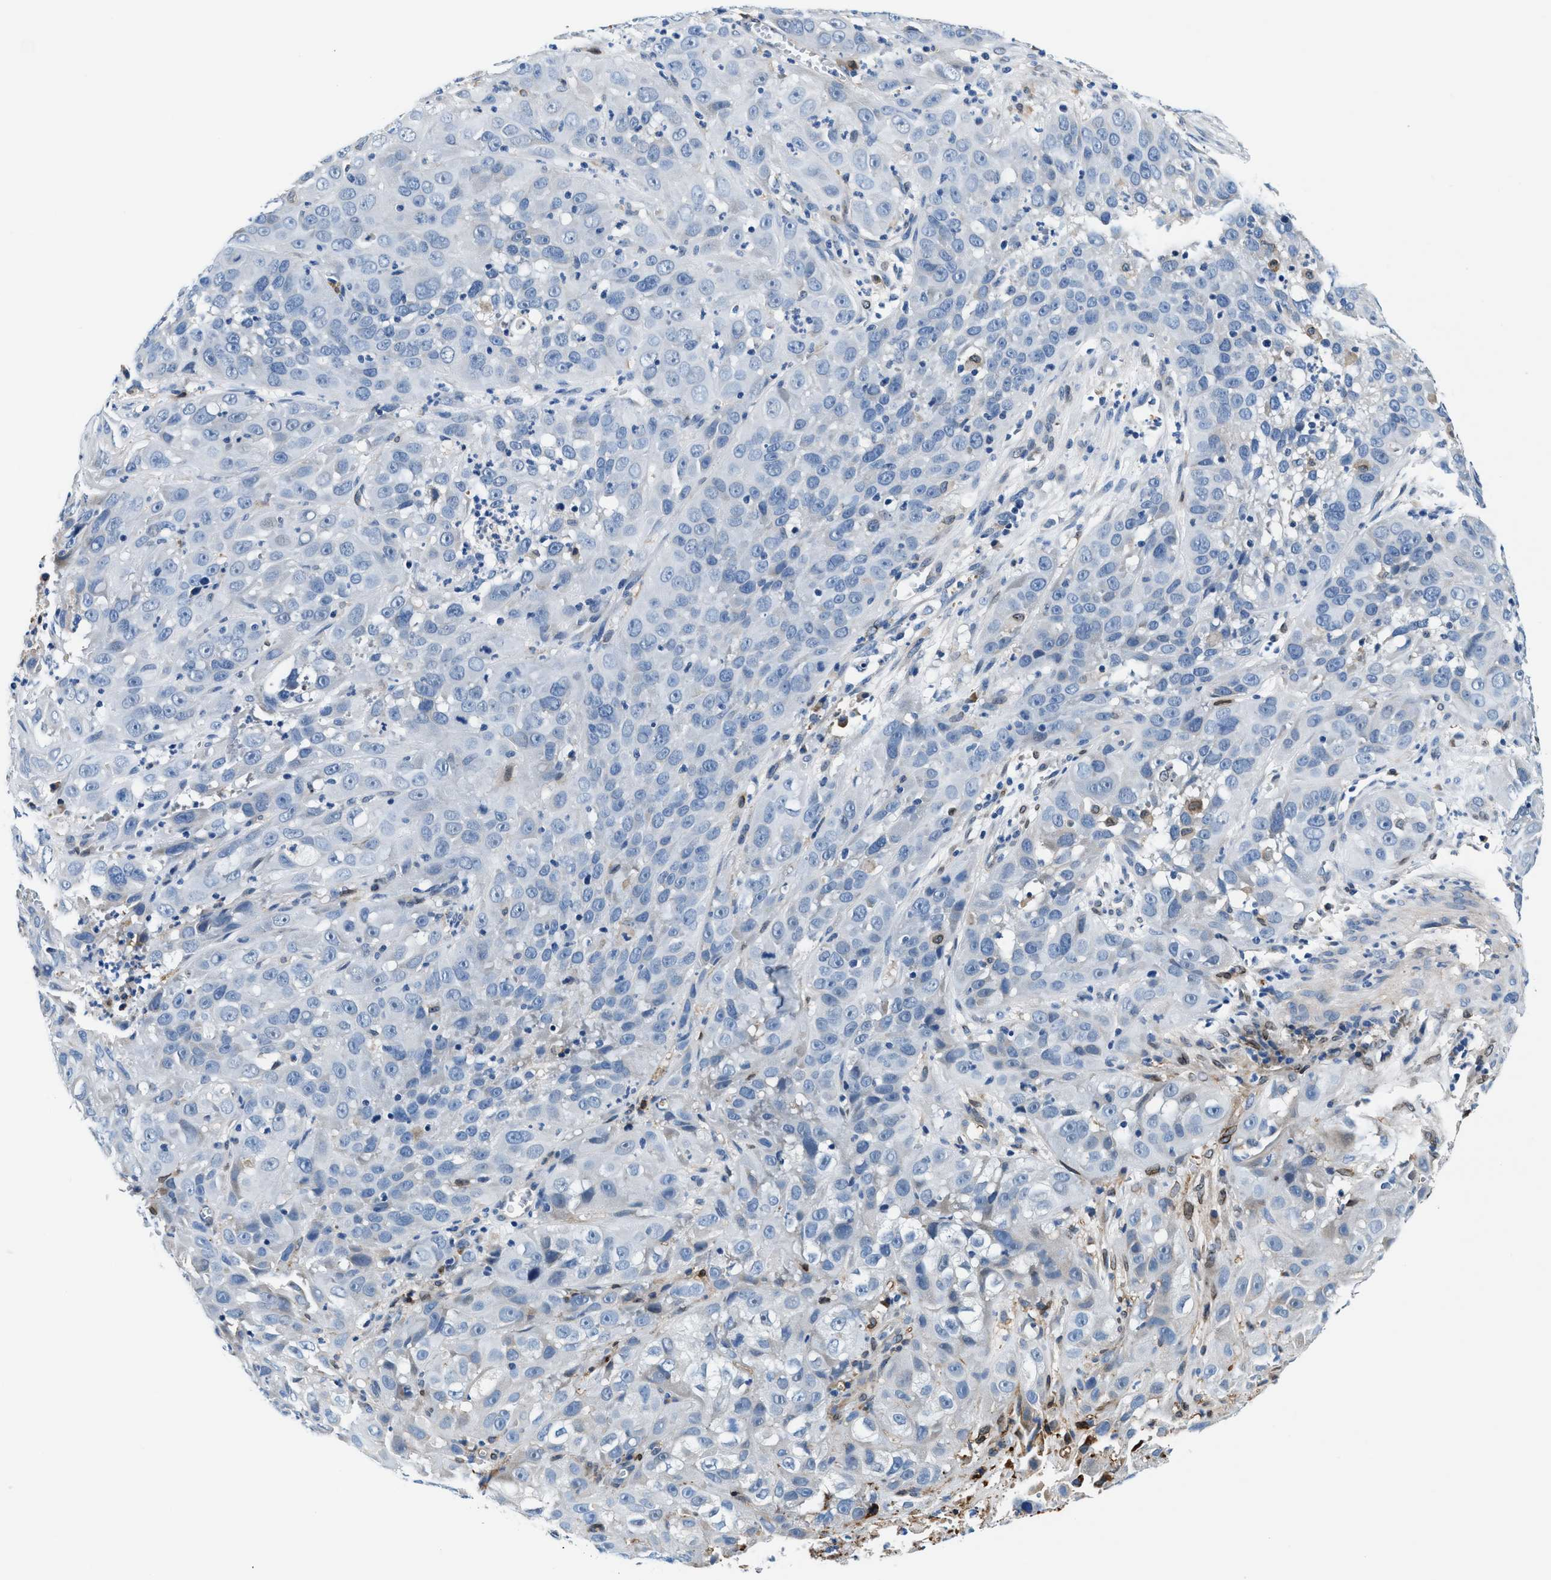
{"staining": {"intensity": "negative", "quantity": "none", "location": "none"}, "tissue": "cervical cancer", "cell_type": "Tumor cells", "image_type": "cancer", "snomed": [{"axis": "morphology", "description": "Squamous cell carcinoma, NOS"}, {"axis": "topography", "description": "Cervix"}], "caption": "Immunohistochemistry (IHC) of cervical cancer (squamous cell carcinoma) shows no expression in tumor cells.", "gene": "SLFN11", "patient": {"sex": "female", "age": 32}}